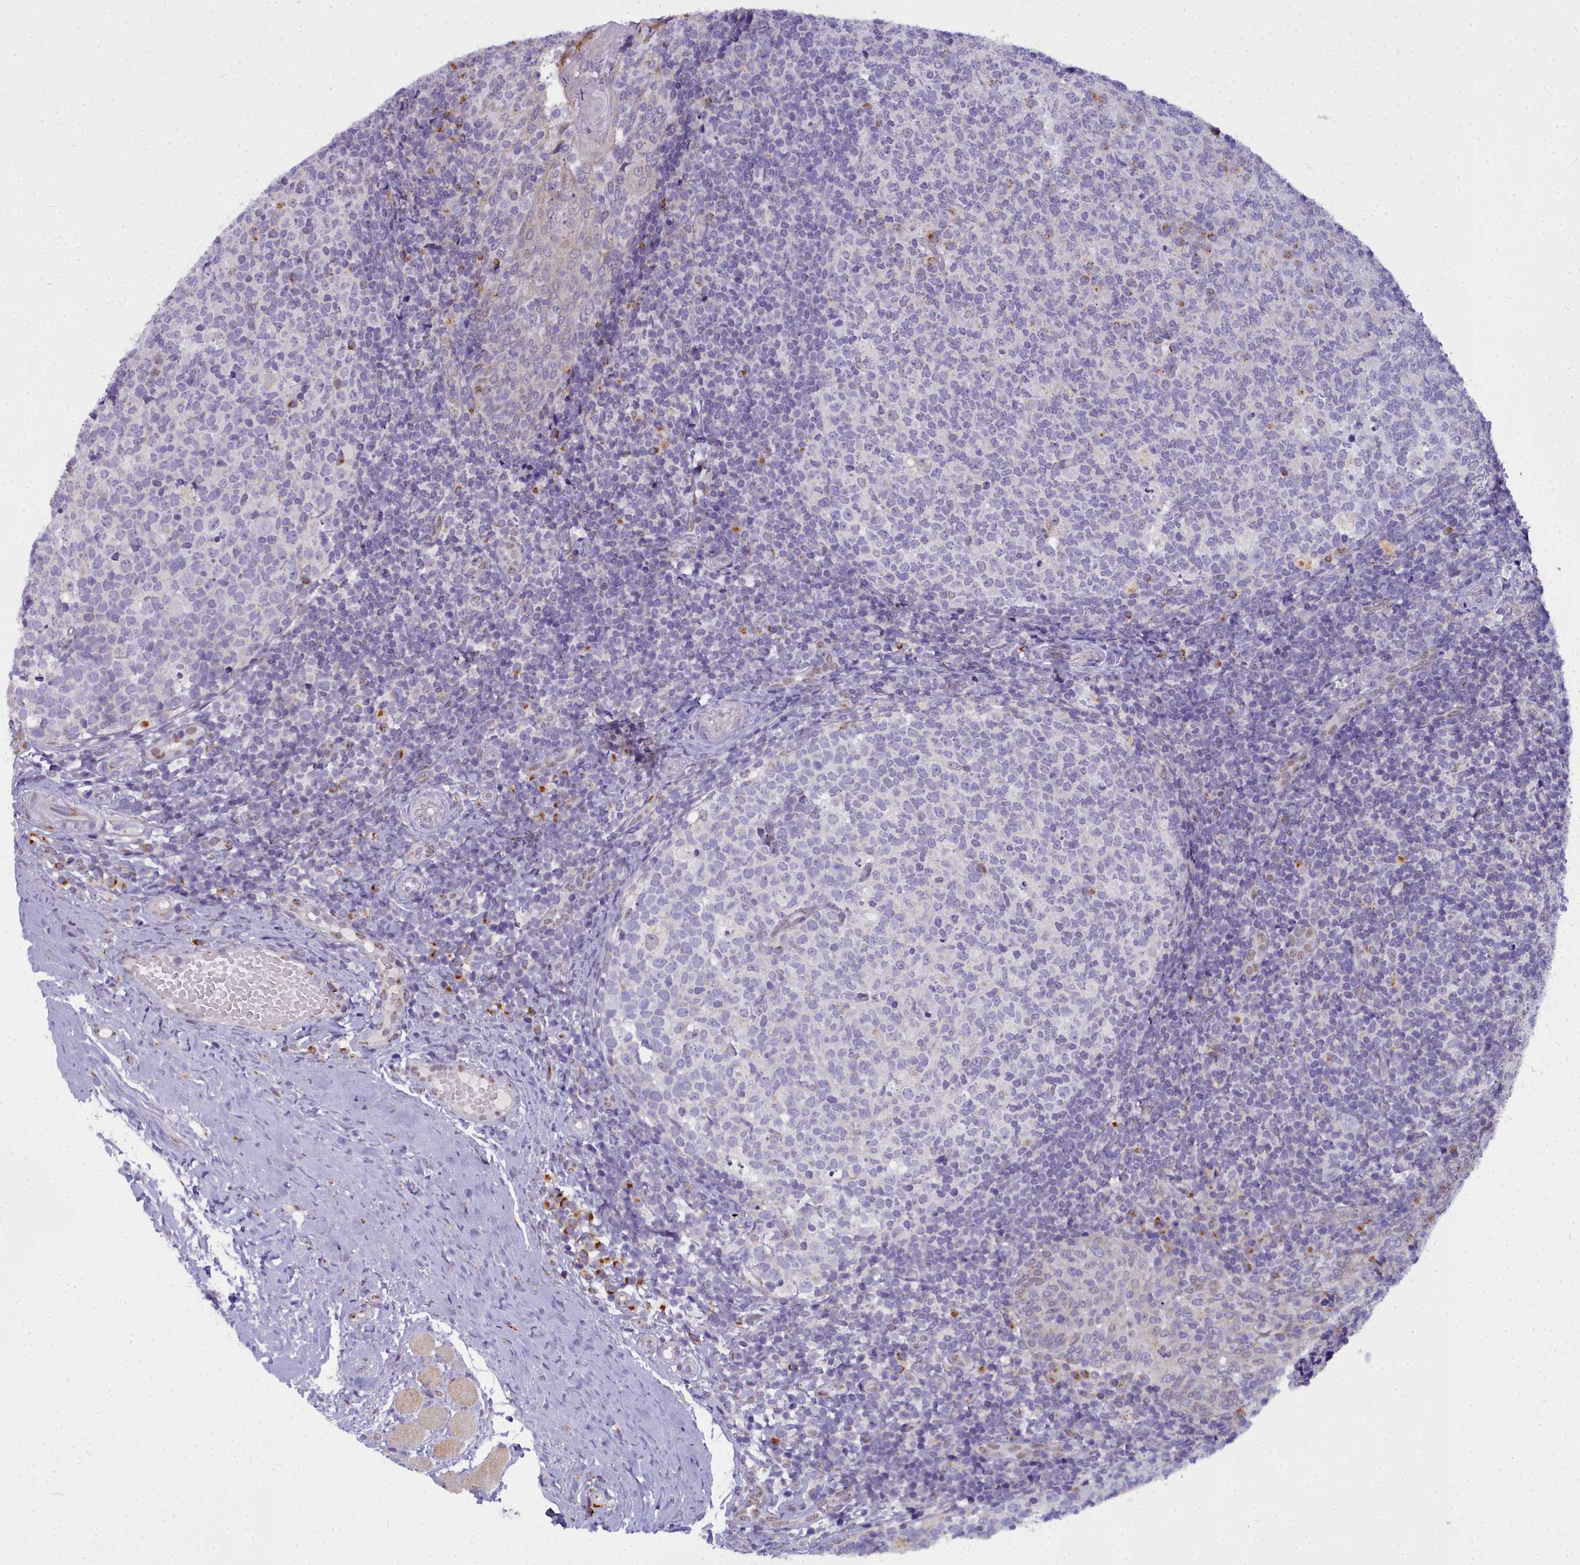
{"staining": {"intensity": "moderate", "quantity": "<25%", "location": "cytoplasmic/membranous"}, "tissue": "tonsil", "cell_type": "Germinal center cells", "image_type": "normal", "snomed": [{"axis": "morphology", "description": "Normal tissue, NOS"}, {"axis": "topography", "description": "Tonsil"}], "caption": "Protein positivity by IHC displays moderate cytoplasmic/membranous positivity in approximately <25% of germinal center cells in unremarkable tonsil. The protein is shown in brown color, while the nuclei are stained blue.", "gene": "WDPCP", "patient": {"sex": "female", "age": 19}}